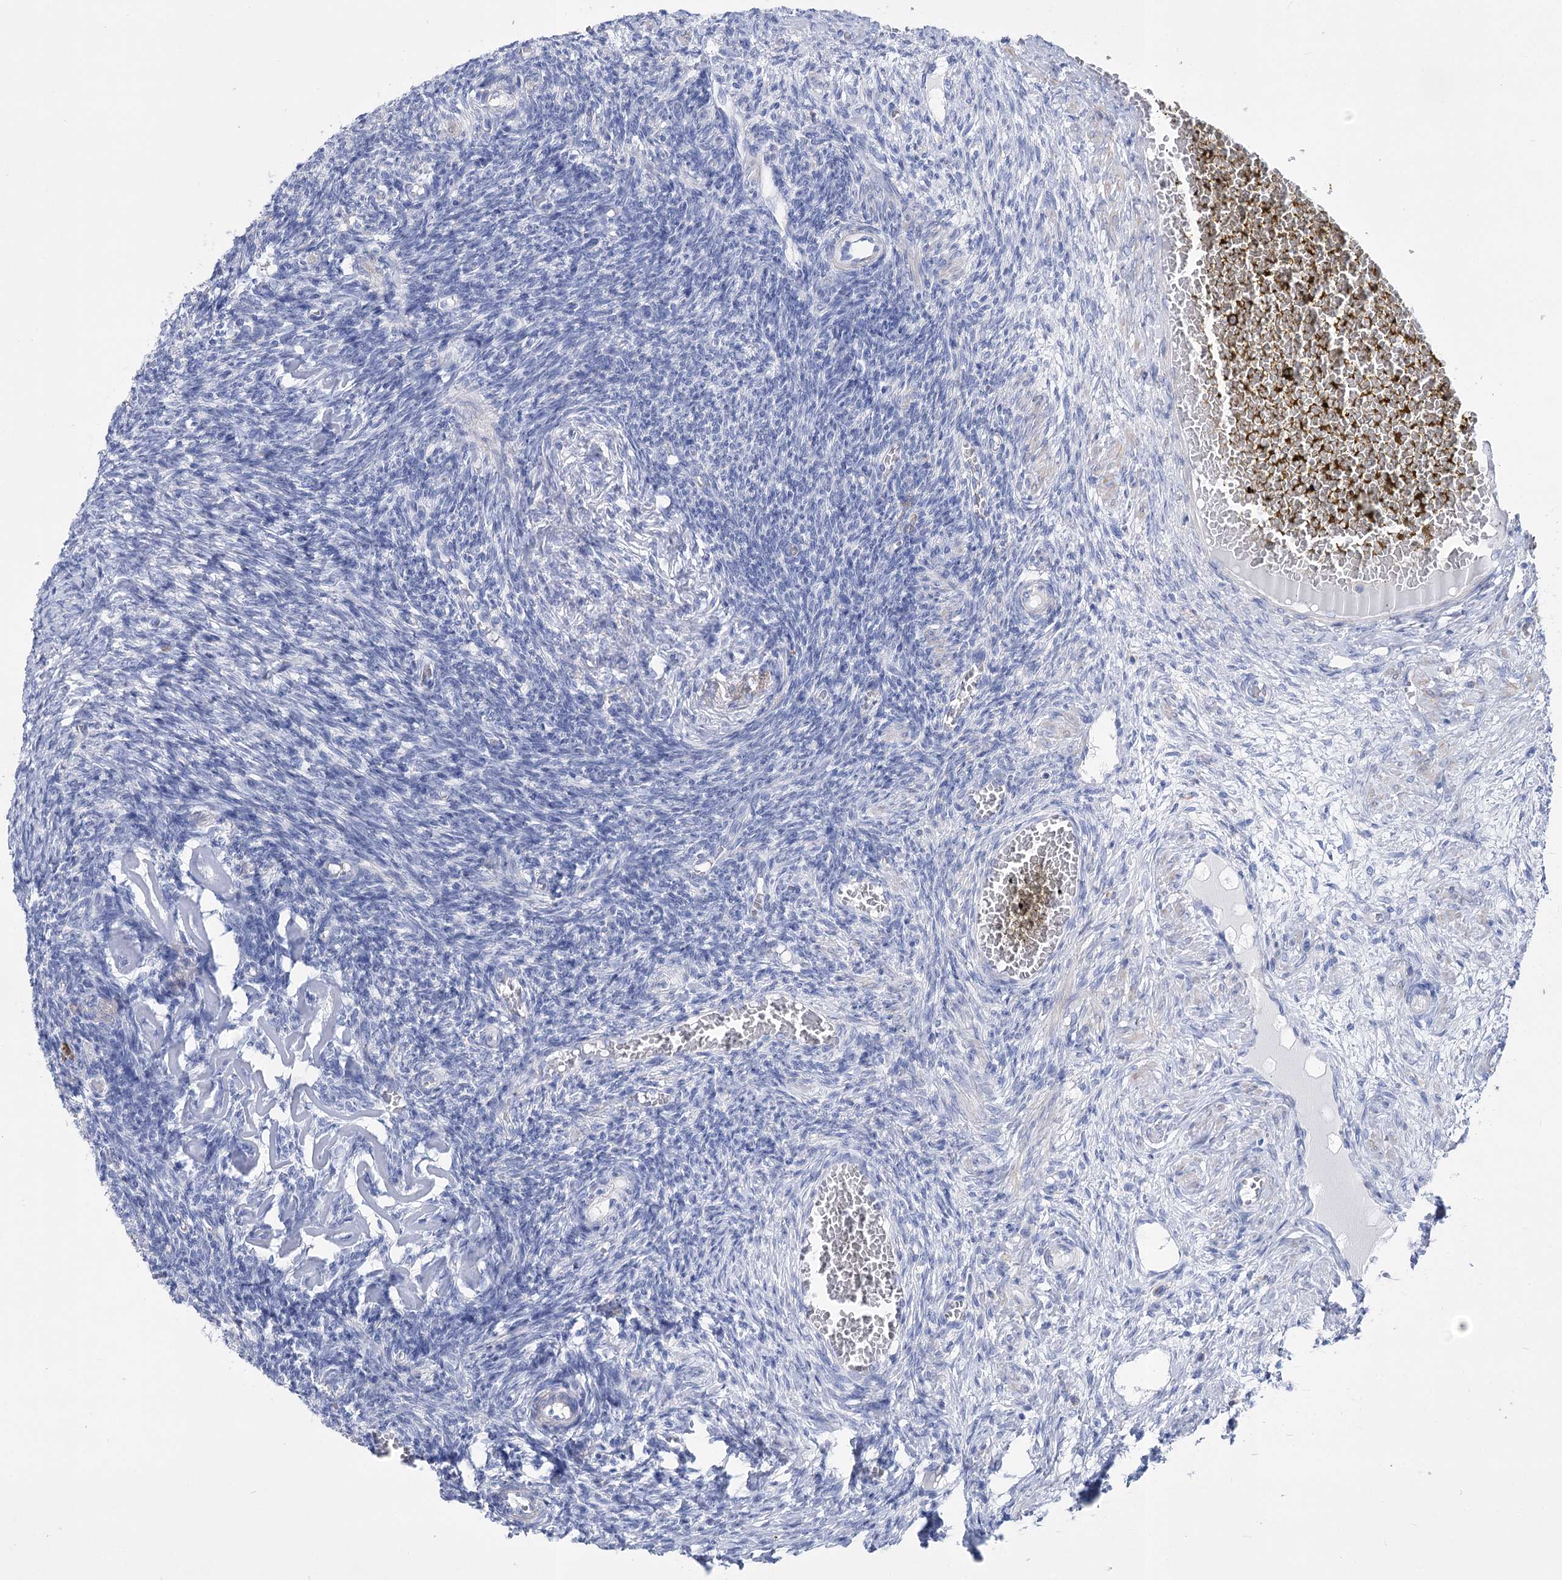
{"staining": {"intensity": "negative", "quantity": "none", "location": "none"}, "tissue": "ovary", "cell_type": "Ovarian stroma cells", "image_type": "normal", "snomed": [{"axis": "morphology", "description": "Normal tissue, NOS"}, {"axis": "topography", "description": "Ovary"}], "caption": "Immunohistochemistry (IHC) micrograph of unremarkable ovary: human ovary stained with DAB (3,3'-diaminobenzidine) exhibits no significant protein expression in ovarian stroma cells.", "gene": "PCDHA1", "patient": {"sex": "female", "age": 27}}